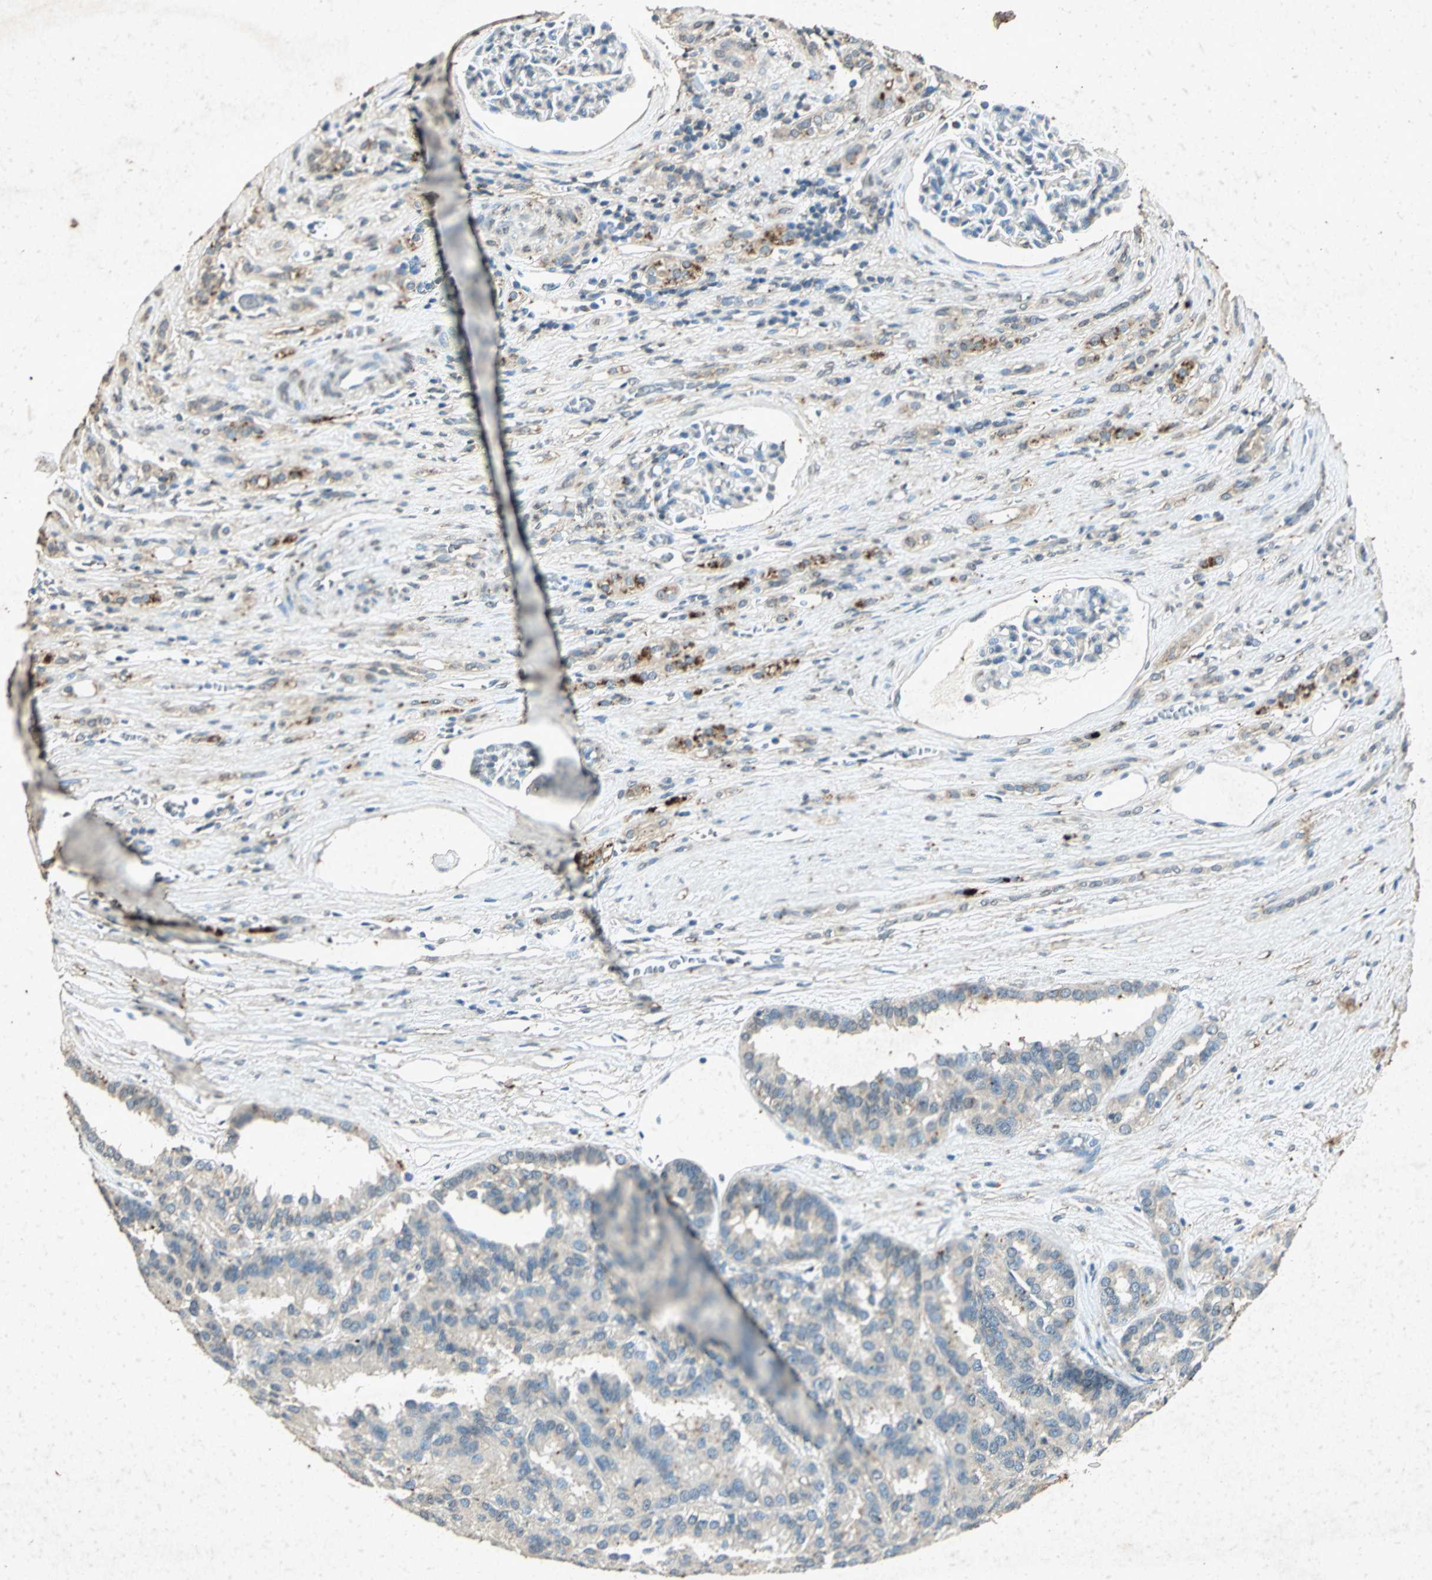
{"staining": {"intensity": "weak", "quantity": "<25%", "location": "cytoplasmic/membranous"}, "tissue": "renal cancer", "cell_type": "Tumor cells", "image_type": "cancer", "snomed": [{"axis": "morphology", "description": "Adenocarcinoma, NOS"}, {"axis": "topography", "description": "Kidney"}], "caption": "High power microscopy photomicrograph of an immunohistochemistry histopathology image of renal cancer (adenocarcinoma), revealing no significant positivity in tumor cells.", "gene": "PSEN1", "patient": {"sex": "male", "age": 46}}